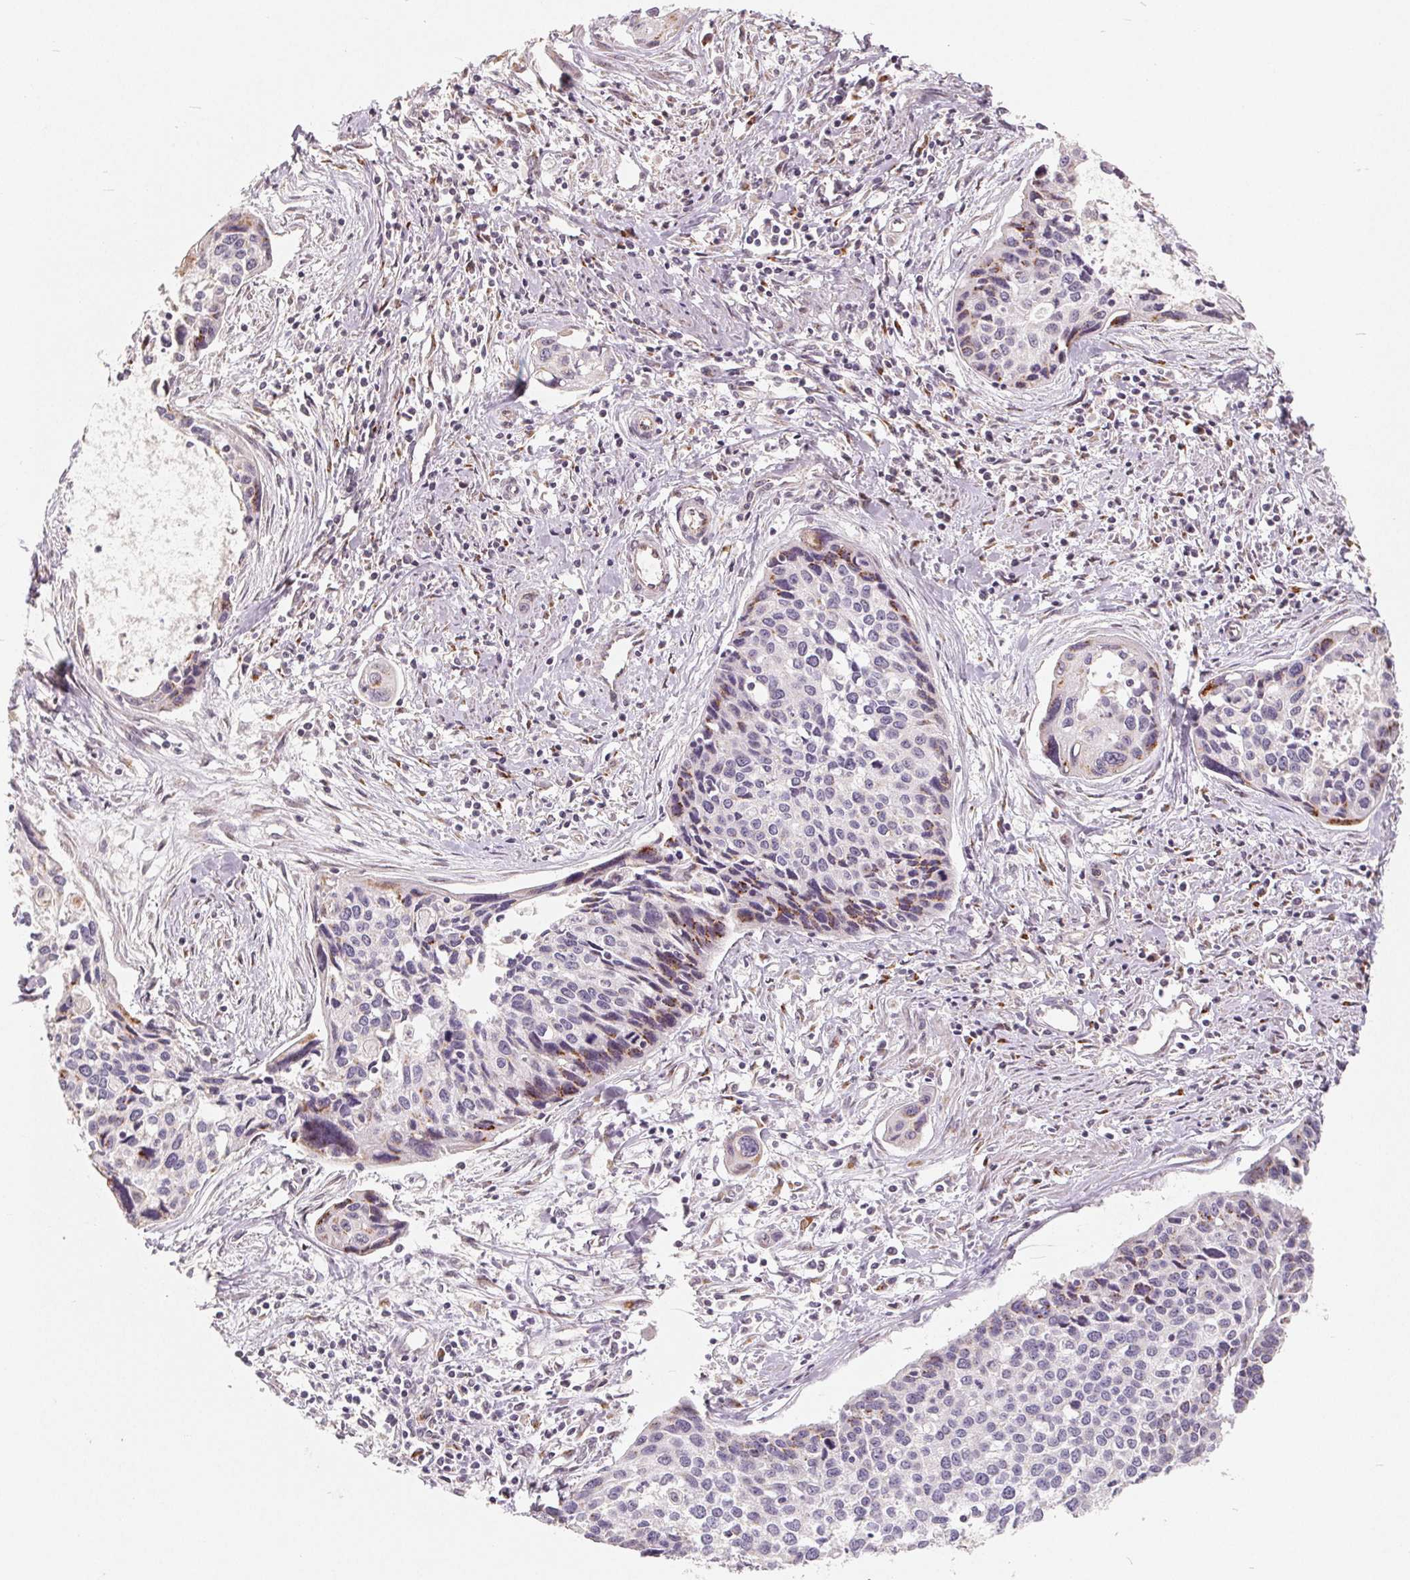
{"staining": {"intensity": "moderate", "quantity": "<25%", "location": "cytoplasmic/membranous"}, "tissue": "cervical cancer", "cell_type": "Tumor cells", "image_type": "cancer", "snomed": [{"axis": "morphology", "description": "Squamous cell carcinoma, NOS"}, {"axis": "topography", "description": "Cervix"}], "caption": "Protein staining shows moderate cytoplasmic/membranous positivity in about <25% of tumor cells in cervical squamous cell carcinoma.", "gene": "TMSB15B", "patient": {"sex": "female", "age": 31}}